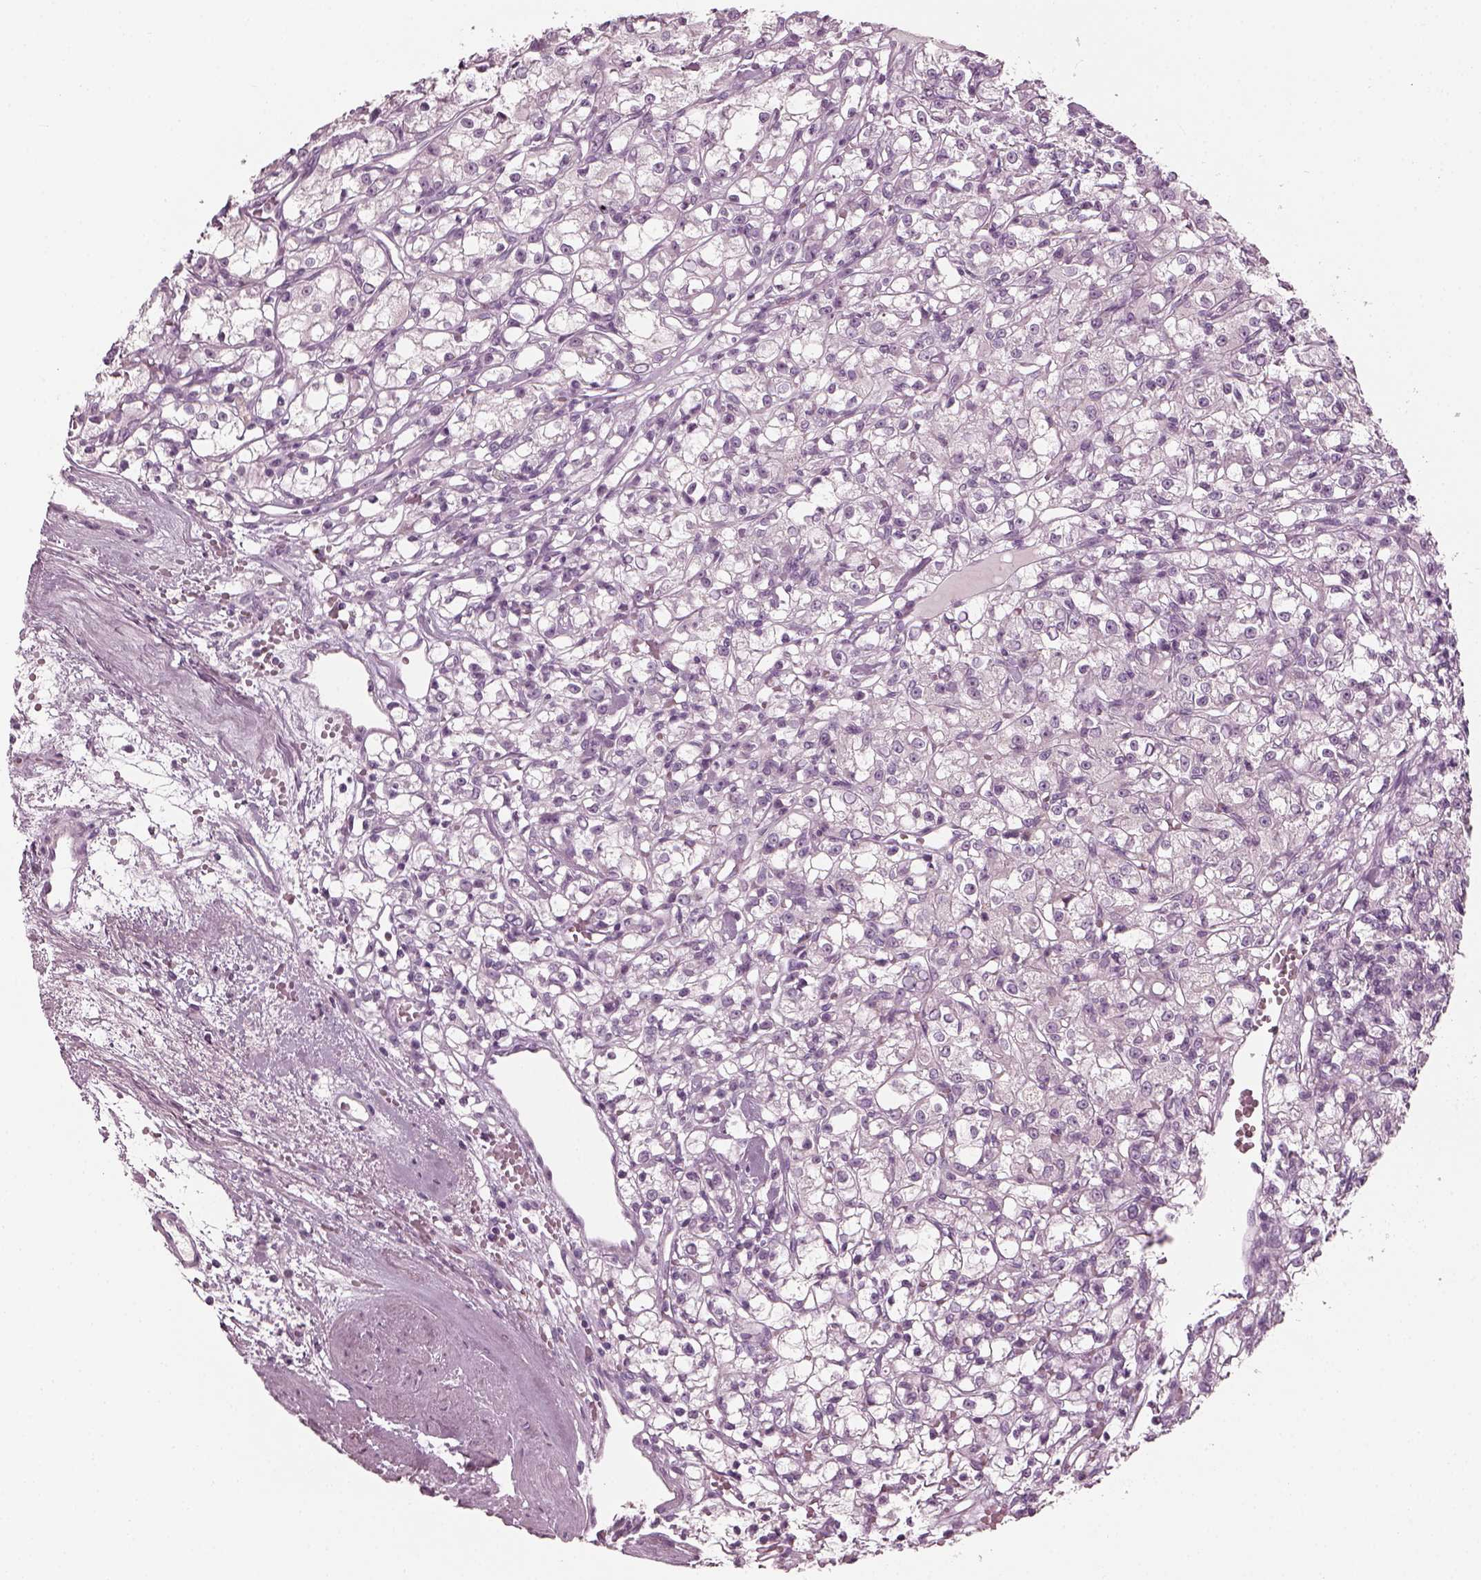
{"staining": {"intensity": "negative", "quantity": "none", "location": "none"}, "tissue": "renal cancer", "cell_type": "Tumor cells", "image_type": "cancer", "snomed": [{"axis": "morphology", "description": "Adenocarcinoma, NOS"}, {"axis": "topography", "description": "Kidney"}], "caption": "IHC of human renal cancer demonstrates no positivity in tumor cells.", "gene": "CNTN1", "patient": {"sex": "female", "age": 59}}